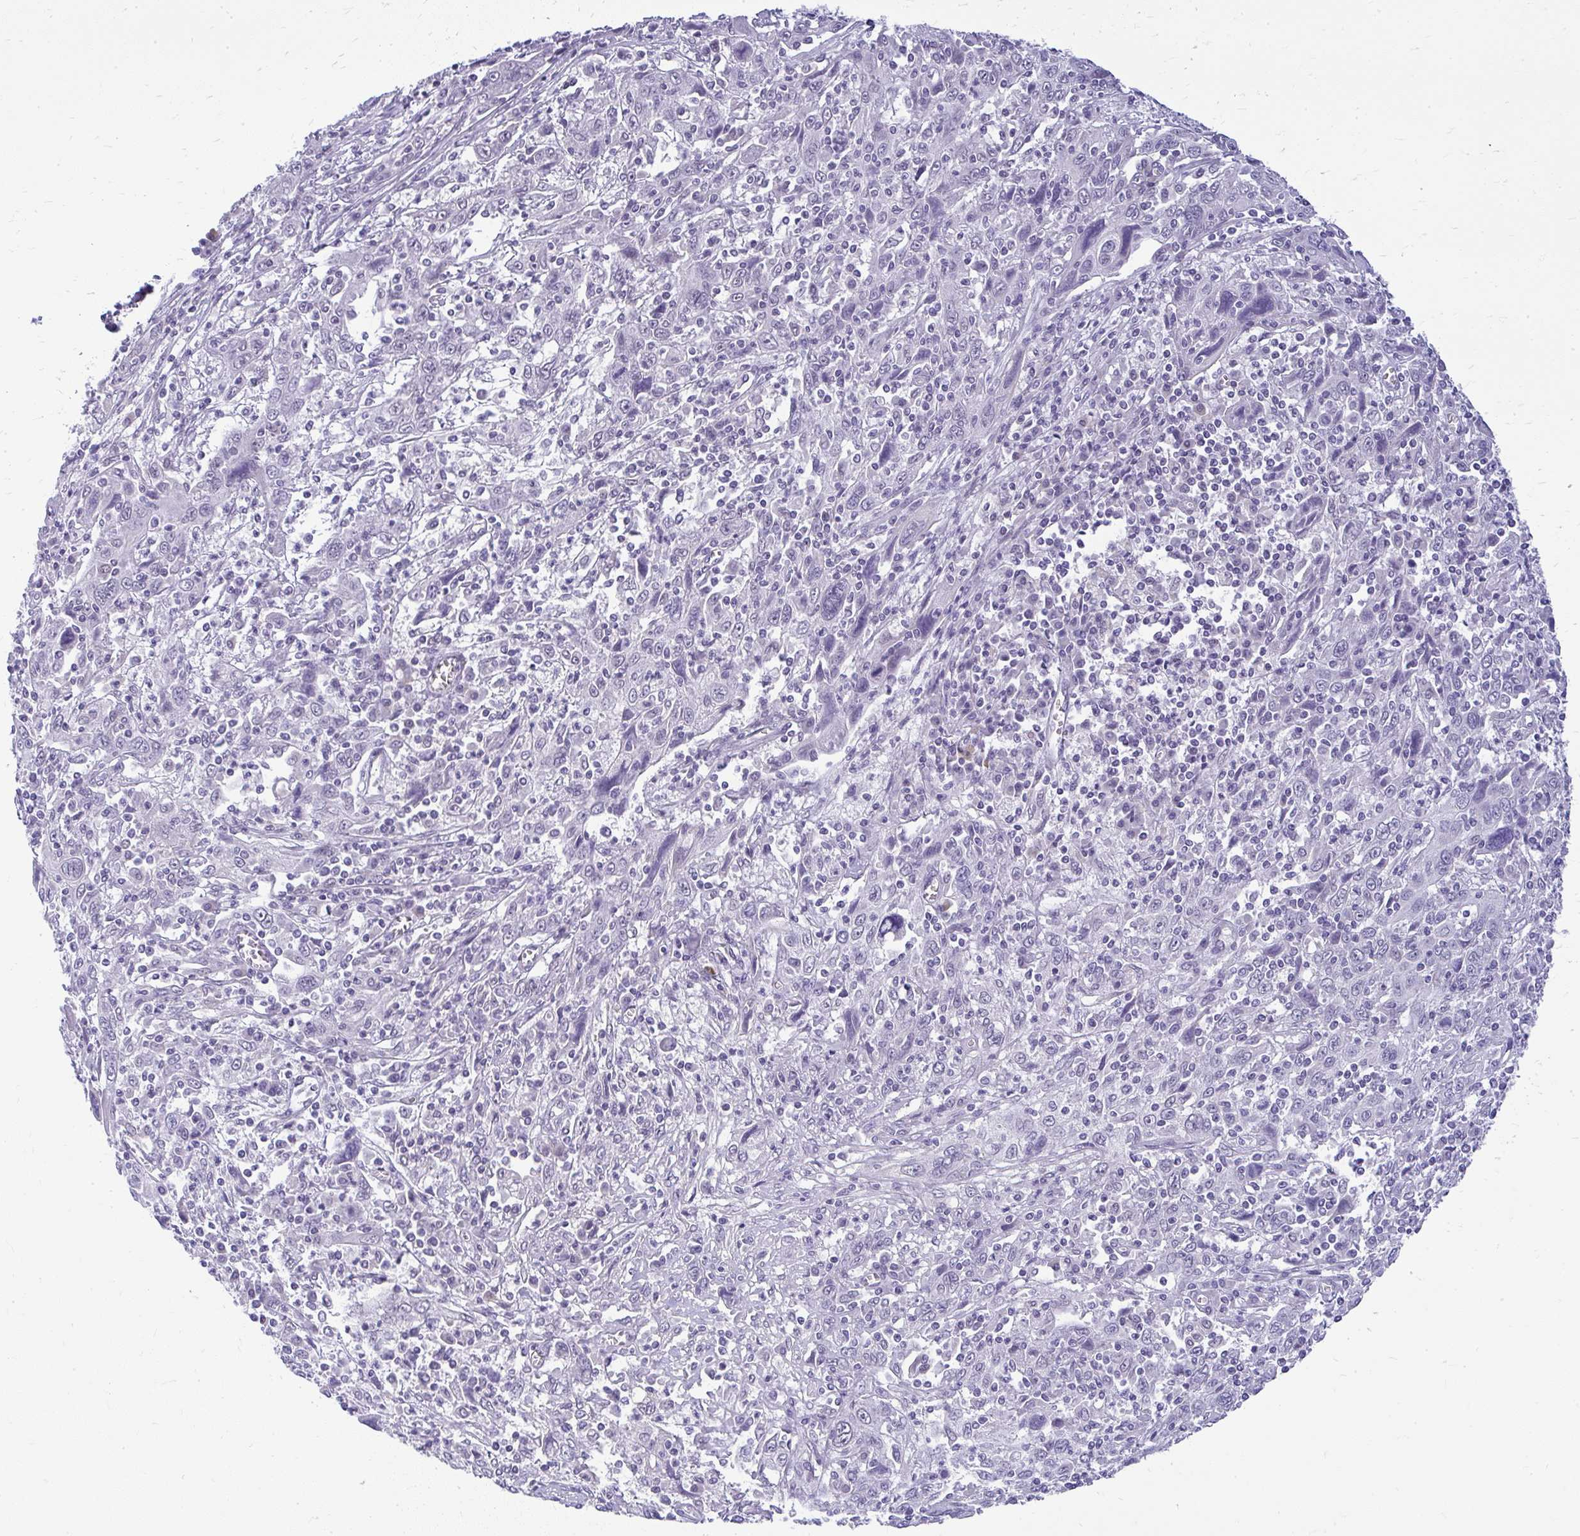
{"staining": {"intensity": "negative", "quantity": "none", "location": "none"}, "tissue": "cervical cancer", "cell_type": "Tumor cells", "image_type": "cancer", "snomed": [{"axis": "morphology", "description": "Squamous cell carcinoma, NOS"}, {"axis": "topography", "description": "Cervix"}], "caption": "This is an immunohistochemistry micrograph of squamous cell carcinoma (cervical). There is no staining in tumor cells.", "gene": "TEX33", "patient": {"sex": "female", "age": 46}}